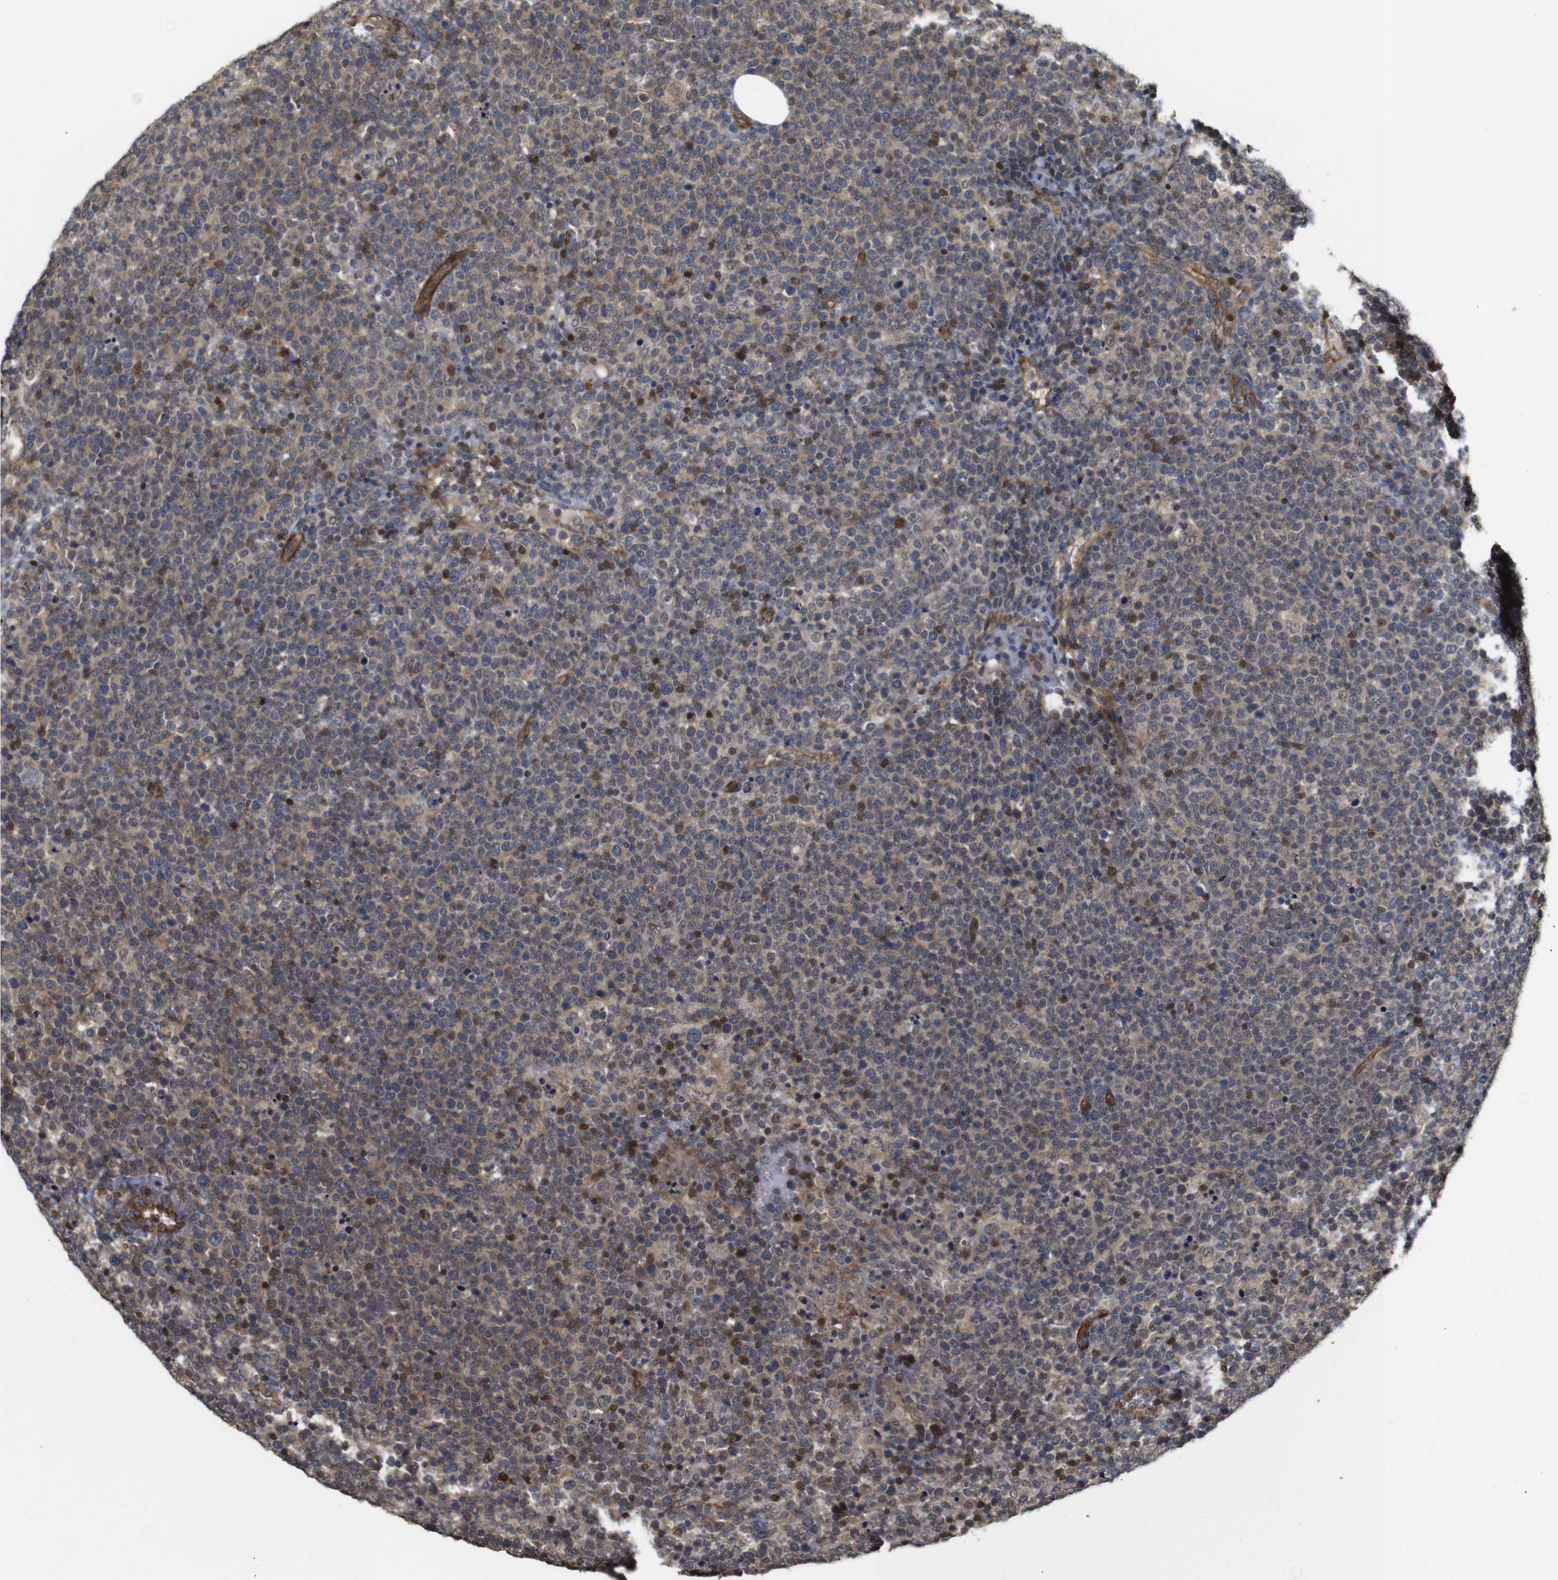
{"staining": {"intensity": "weak", "quantity": ">75%", "location": "cytoplasmic/membranous"}, "tissue": "lymphoma", "cell_type": "Tumor cells", "image_type": "cancer", "snomed": [{"axis": "morphology", "description": "Malignant lymphoma, non-Hodgkin's type, High grade"}, {"axis": "topography", "description": "Lymph node"}], "caption": "Protein staining reveals weak cytoplasmic/membranous staining in about >75% of tumor cells in lymphoma.", "gene": "NANOS1", "patient": {"sex": "male", "age": 61}}